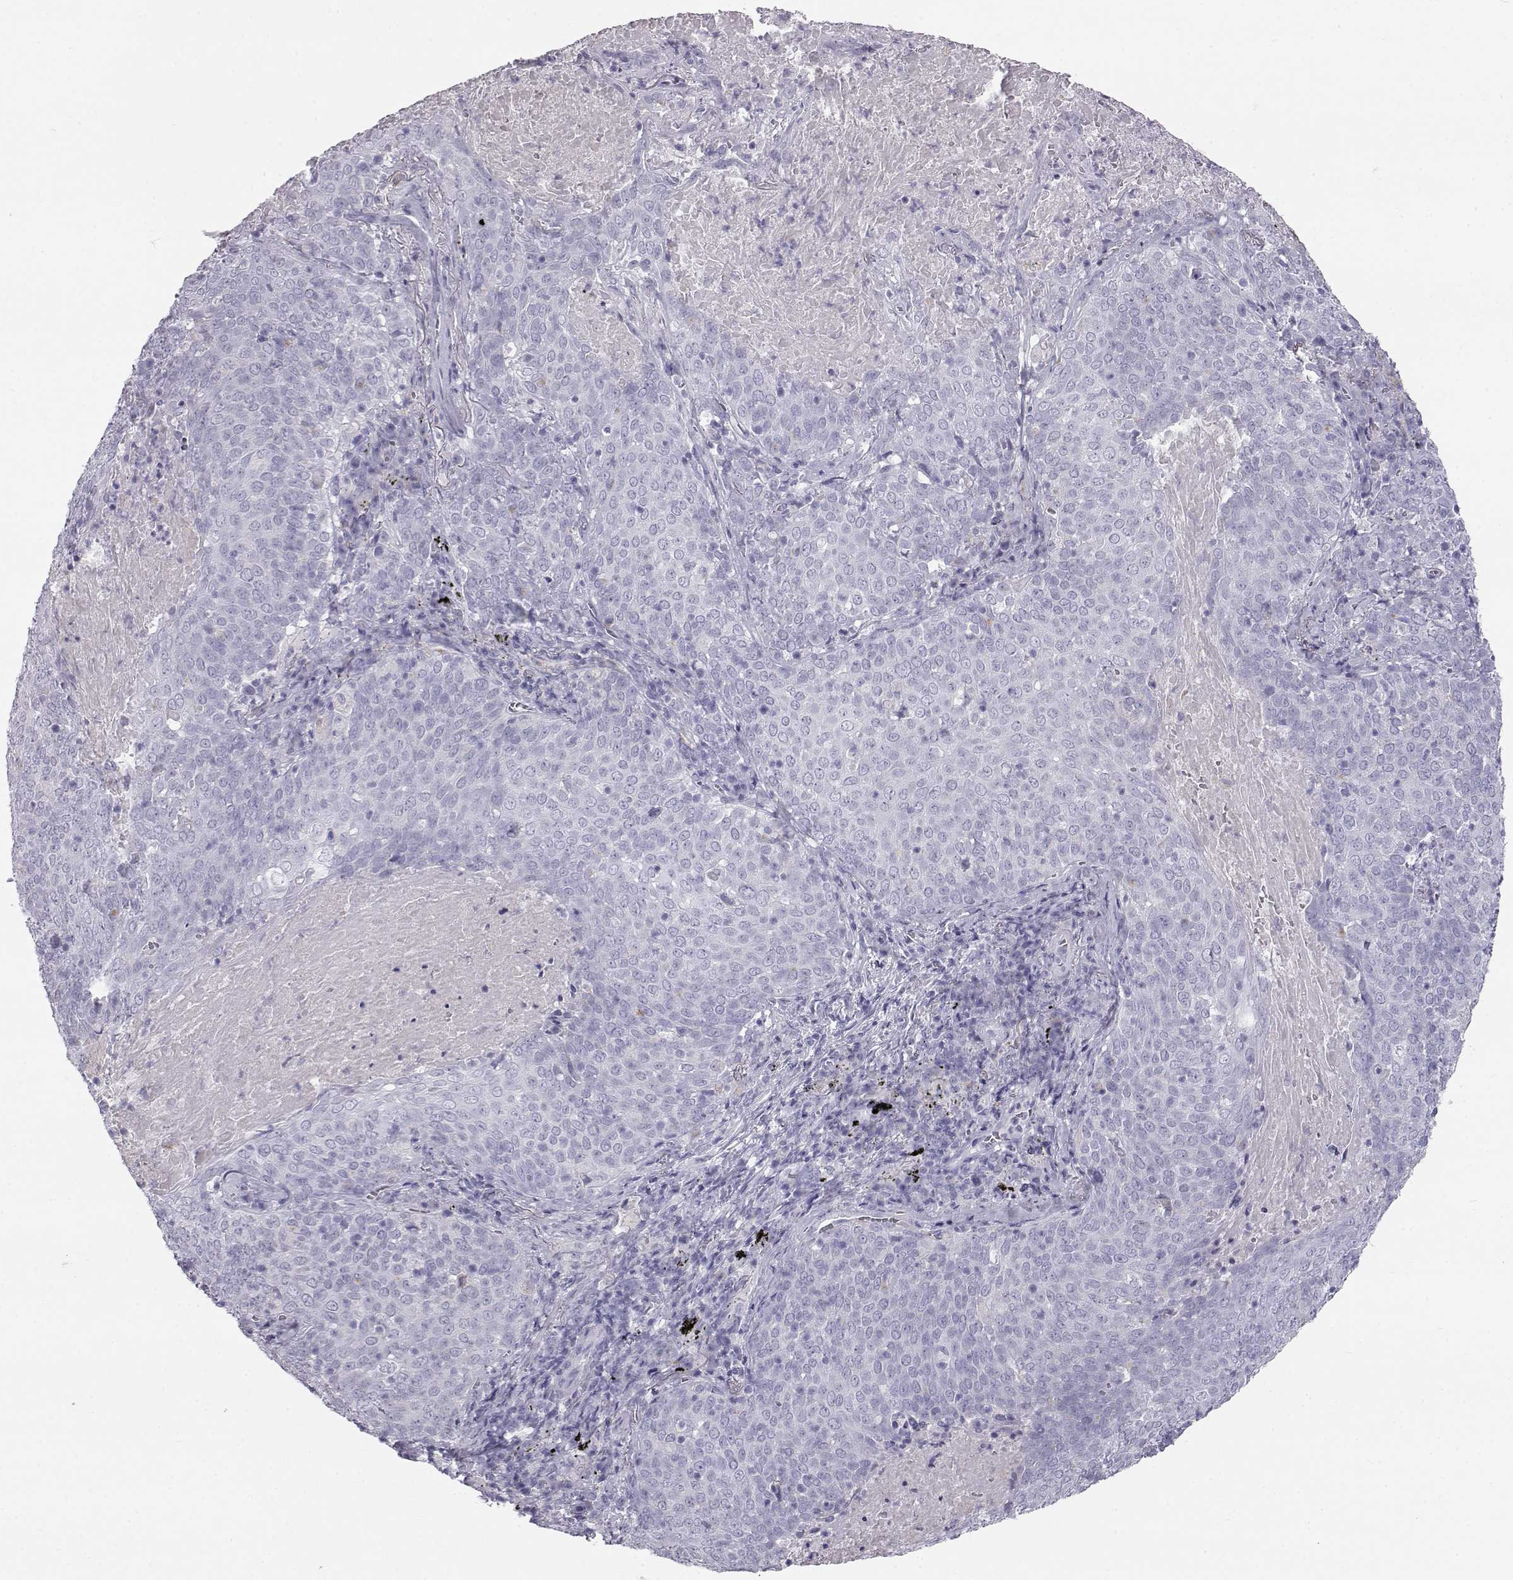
{"staining": {"intensity": "negative", "quantity": "none", "location": "none"}, "tissue": "lung cancer", "cell_type": "Tumor cells", "image_type": "cancer", "snomed": [{"axis": "morphology", "description": "Squamous cell carcinoma, NOS"}, {"axis": "topography", "description": "Lung"}], "caption": "IHC photomicrograph of human lung cancer stained for a protein (brown), which exhibits no positivity in tumor cells.", "gene": "ITLN2", "patient": {"sex": "male", "age": 82}}